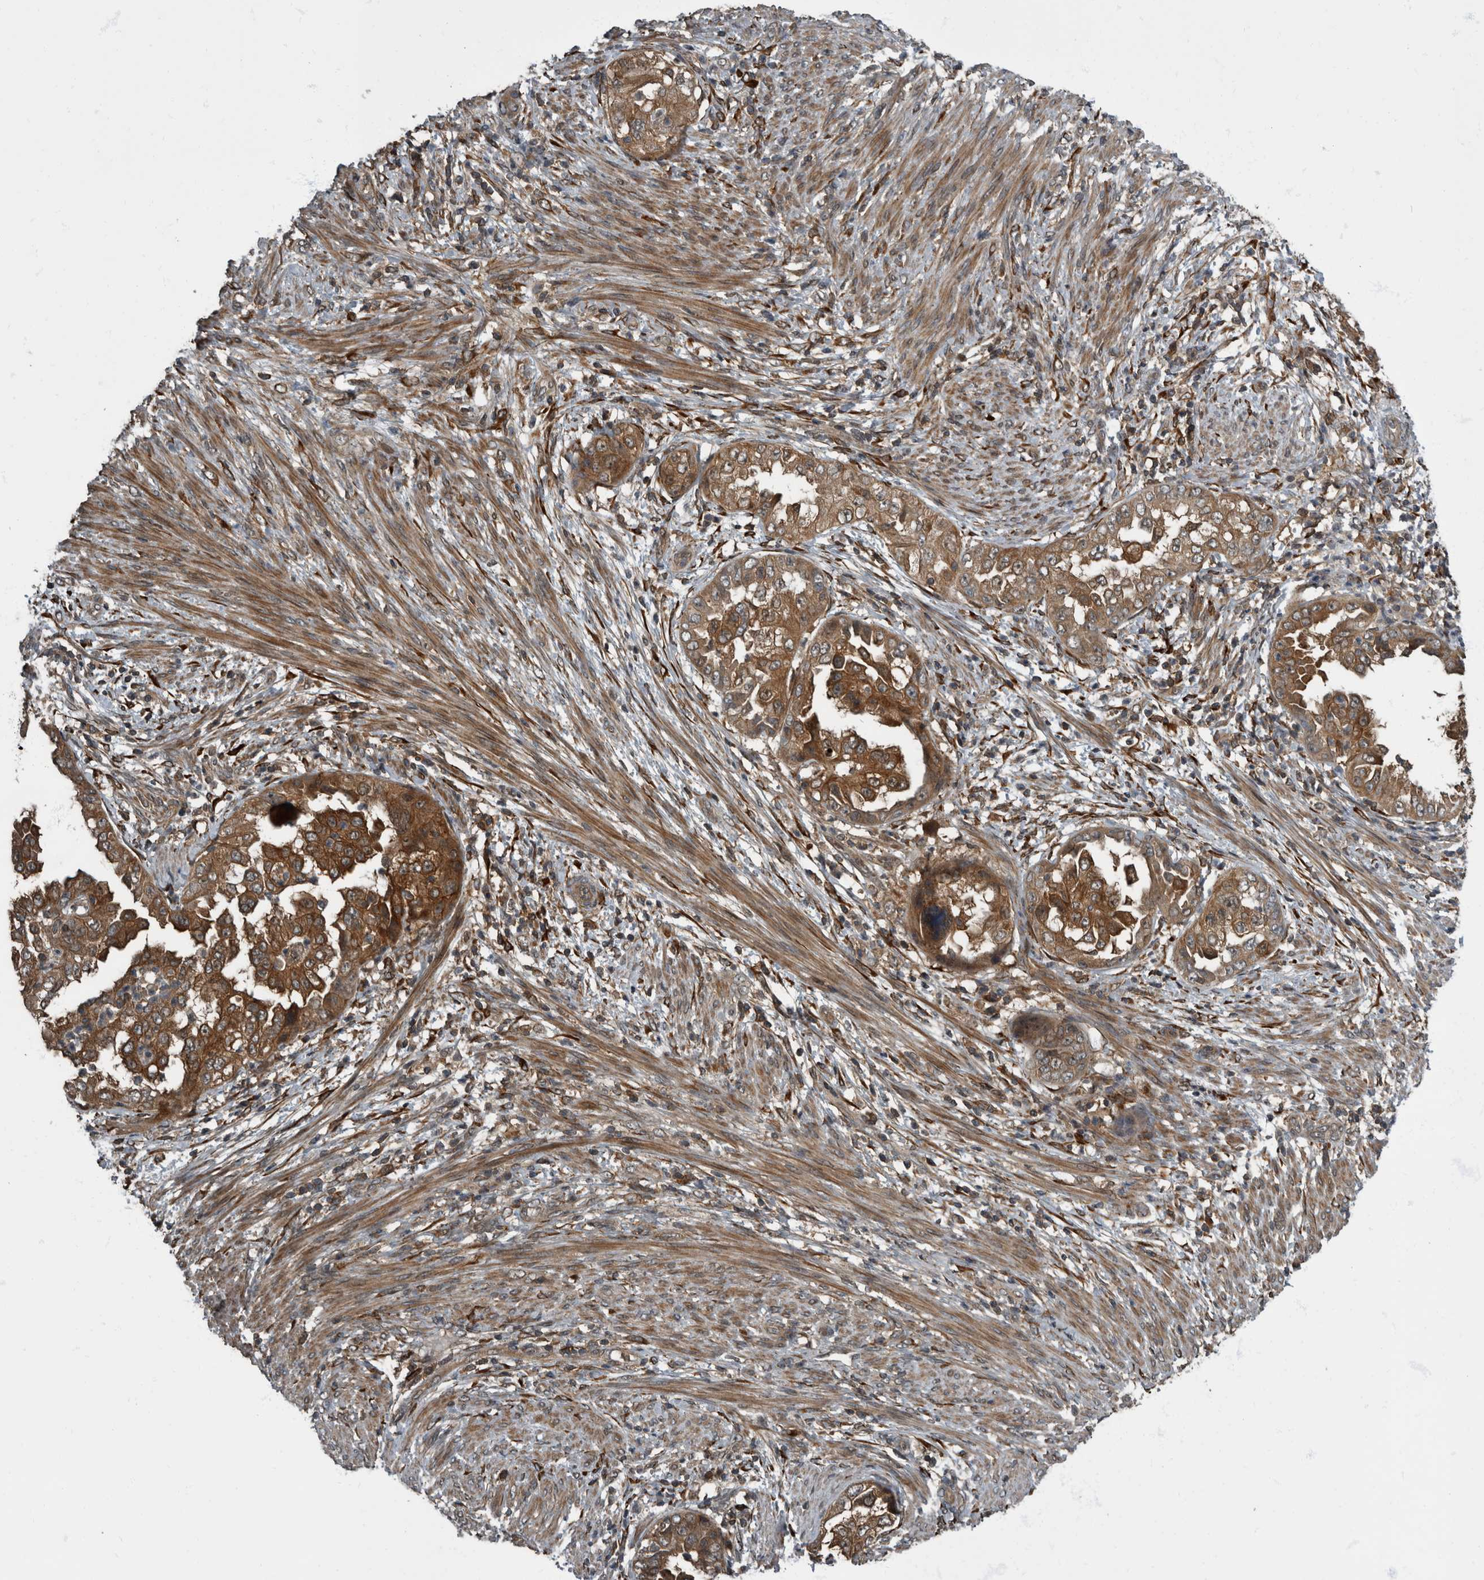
{"staining": {"intensity": "strong", "quantity": ">75%", "location": "cytoplasmic/membranous"}, "tissue": "endometrial cancer", "cell_type": "Tumor cells", "image_type": "cancer", "snomed": [{"axis": "morphology", "description": "Adenocarcinoma, NOS"}, {"axis": "topography", "description": "Endometrium"}], "caption": "Protein staining of adenocarcinoma (endometrial) tissue exhibits strong cytoplasmic/membranous positivity in about >75% of tumor cells.", "gene": "RABGGTB", "patient": {"sex": "female", "age": 85}}